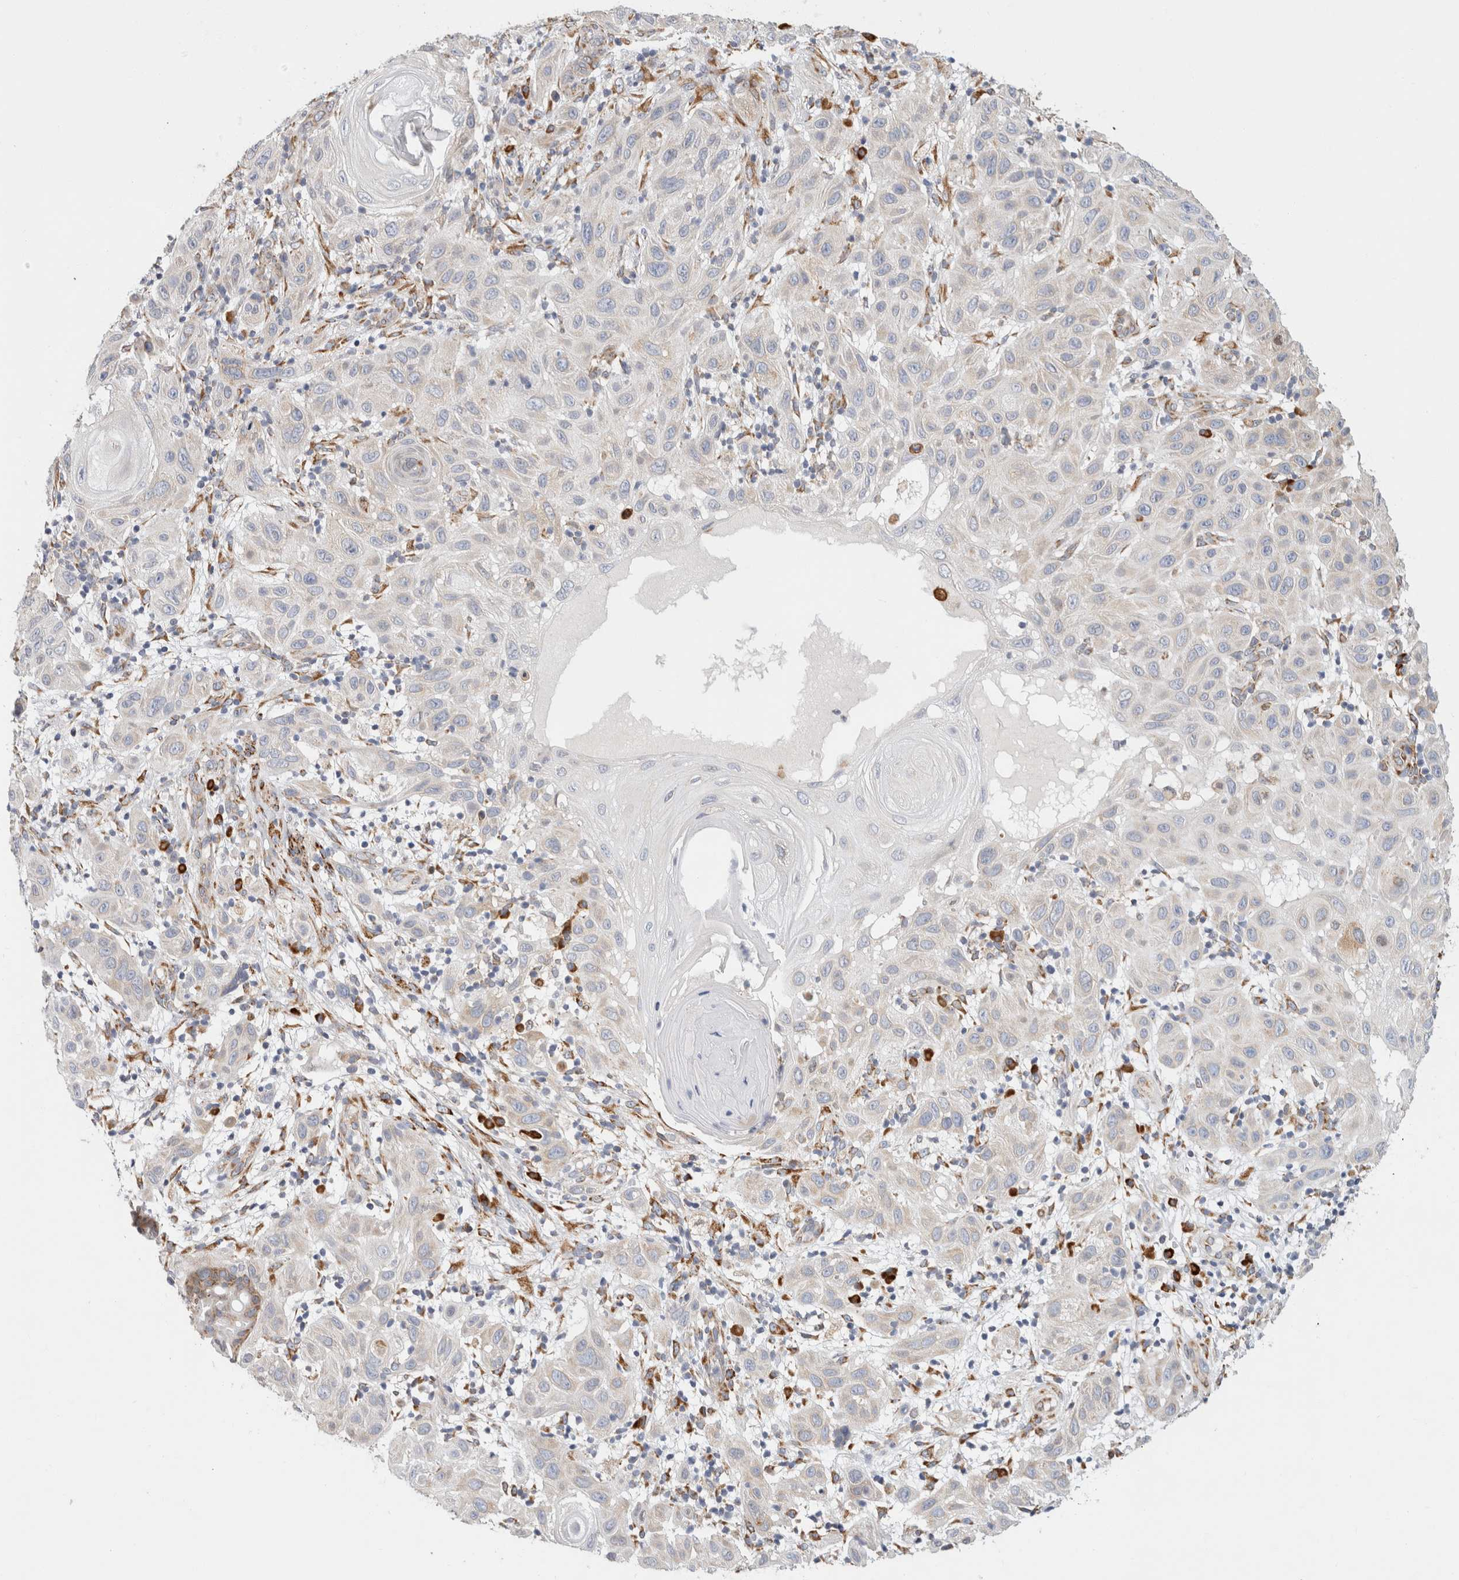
{"staining": {"intensity": "negative", "quantity": "none", "location": "none"}, "tissue": "skin cancer", "cell_type": "Tumor cells", "image_type": "cancer", "snomed": [{"axis": "morphology", "description": "Normal tissue, NOS"}, {"axis": "morphology", "description": "Squamous cell carcinoma, NOS"}, {"axis": "topography", "description": "Skin"}], "caption": "The image displays no significant positivity in tumor cells of skin cancer (squamous cell carcinoma).", "gene": "RPN2", "patient": {"sex": "female", "age": 96}}